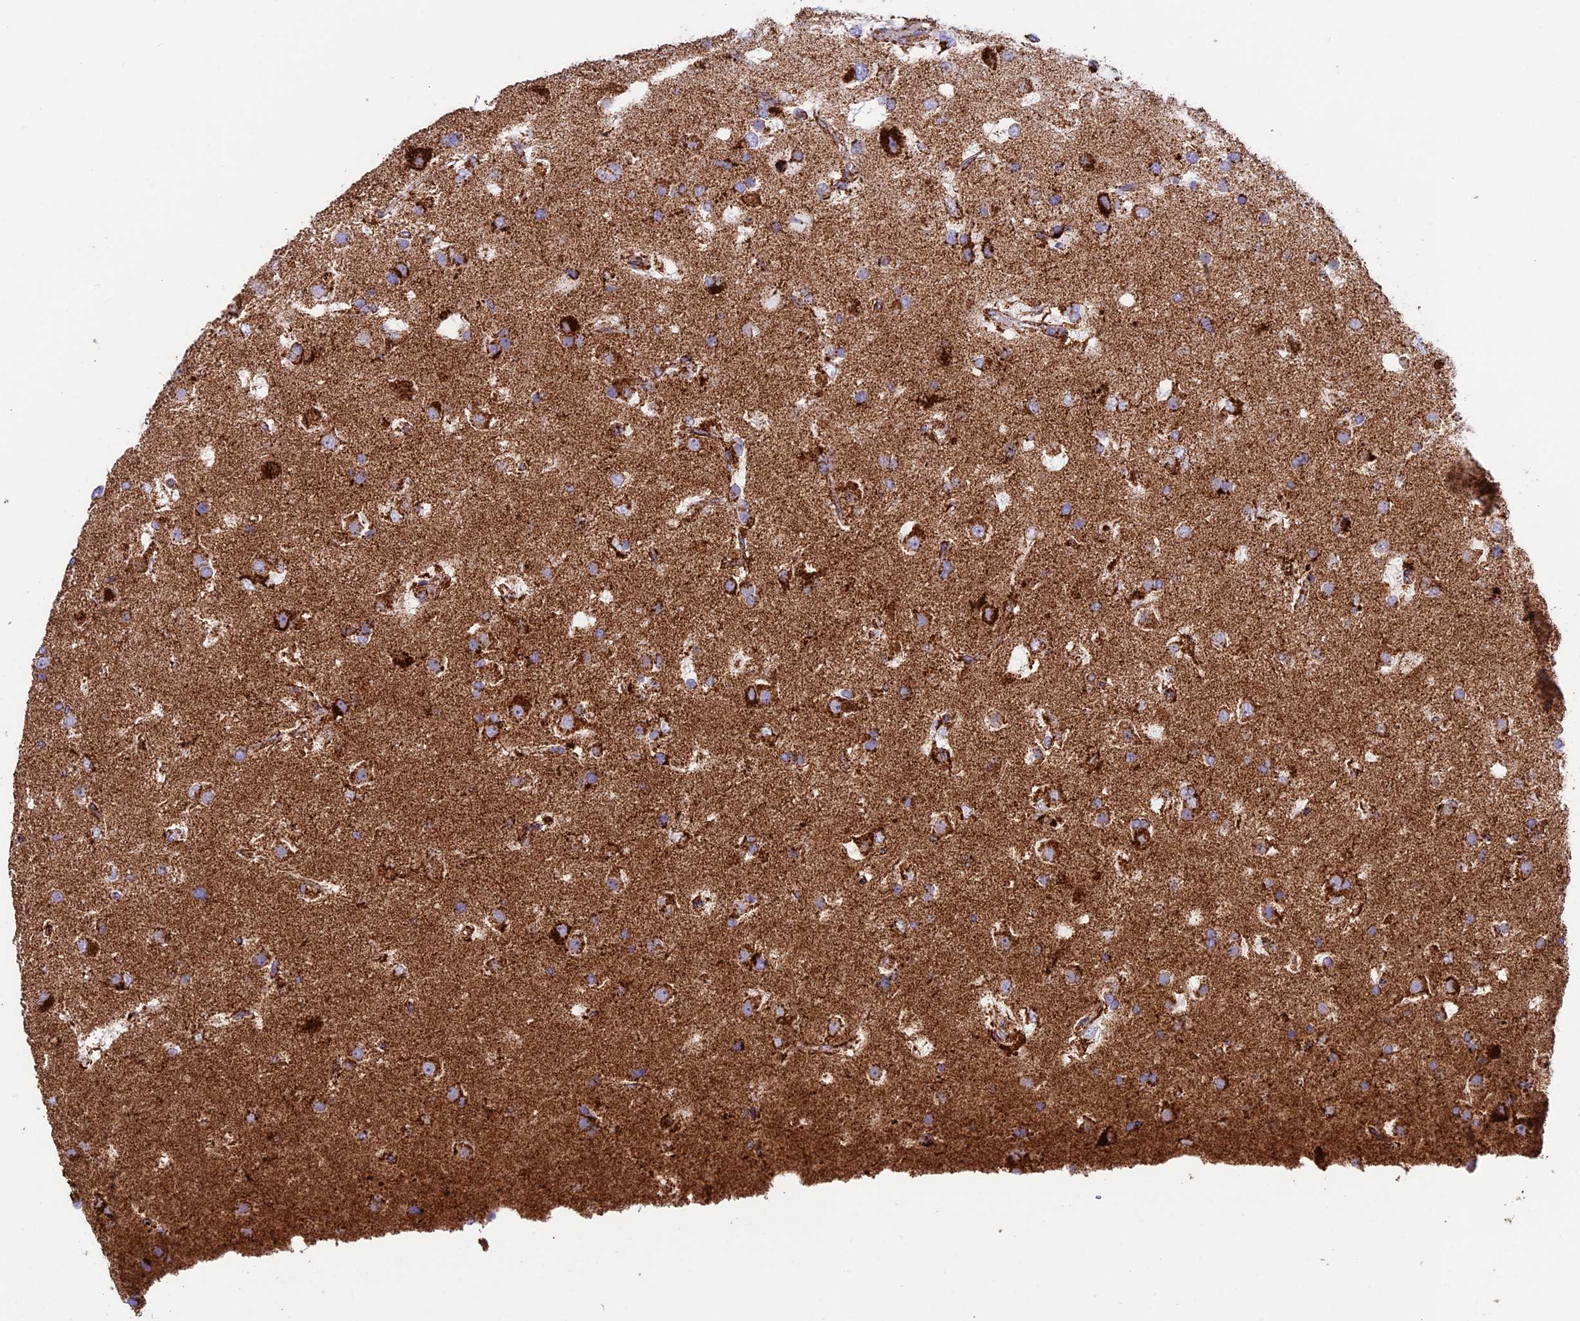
{"staining": {"intensity": "strong", "quantity": "25%-75%", "location": "cytoplasmic/membranous"}, "tissue": "glioma", "cell_type": "Tumor cells", "image_type": "cancer", "snomed": [{"axis": "morphology", "description": "Glioma, malignant, High grade"}, {"axis": "topography", "description": "Brain"}], "caption": "Malignant high-grade glioma was stained to show a protein in brown. There is high levels of strong cytoplasmic/membranous expression in approximately 25%-75% of tumor cells.", "gene": "CHCHD3", "patient": {"sex": "male", "age": 53}}